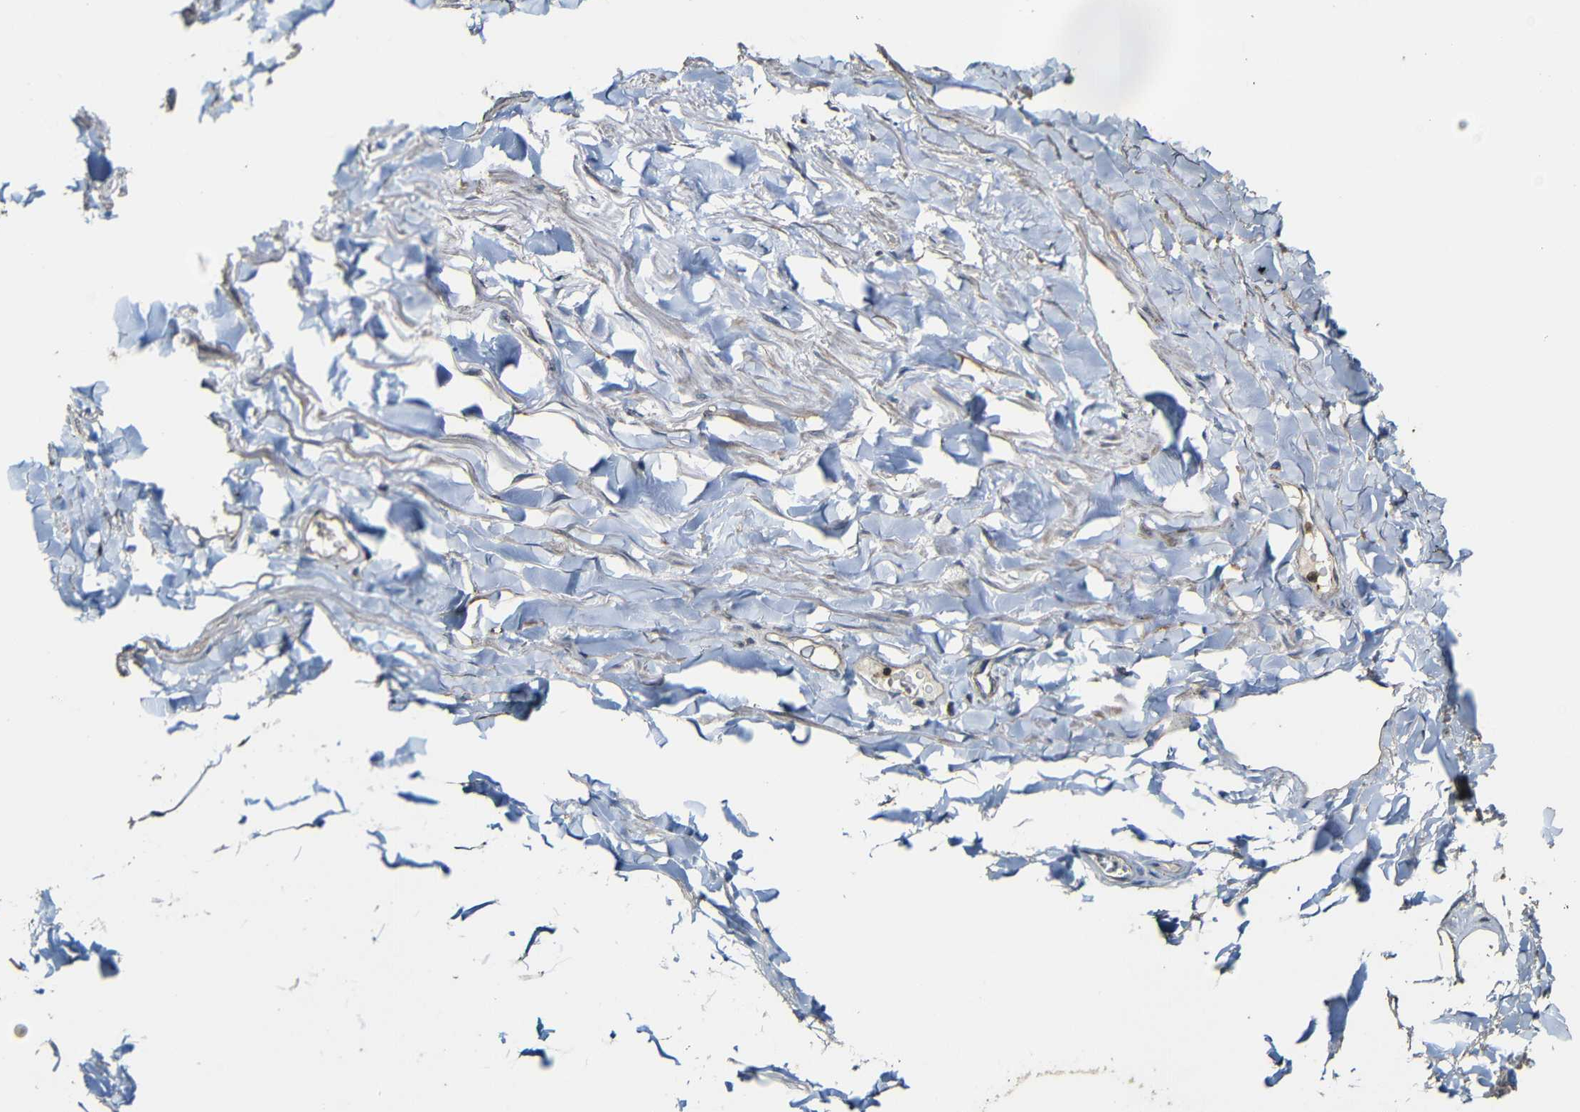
{"staining": {"intensity": "moderate", "quantity": "25%-75%", "location": "cytoplasmic/membranous"}, "tissue": "adipose tissue", "cell_type": "Adipocytes", "image_type": "normal", "snomed": [{"axis": "morphology", "description": "Normal tissue, NOS"}, {"axis": "topography", "description": "Adipose tissue"}, {"axis": "topography", "description": "Peripheral nerve tissue"}], "caption": "A histopathology image of adipose tissue stained for a protein exhibits moderate cytoplasmic/membranous brown staining in adipocytes.", "gene": "CASP8", "patient": {"sex": "male", "age": 52}}